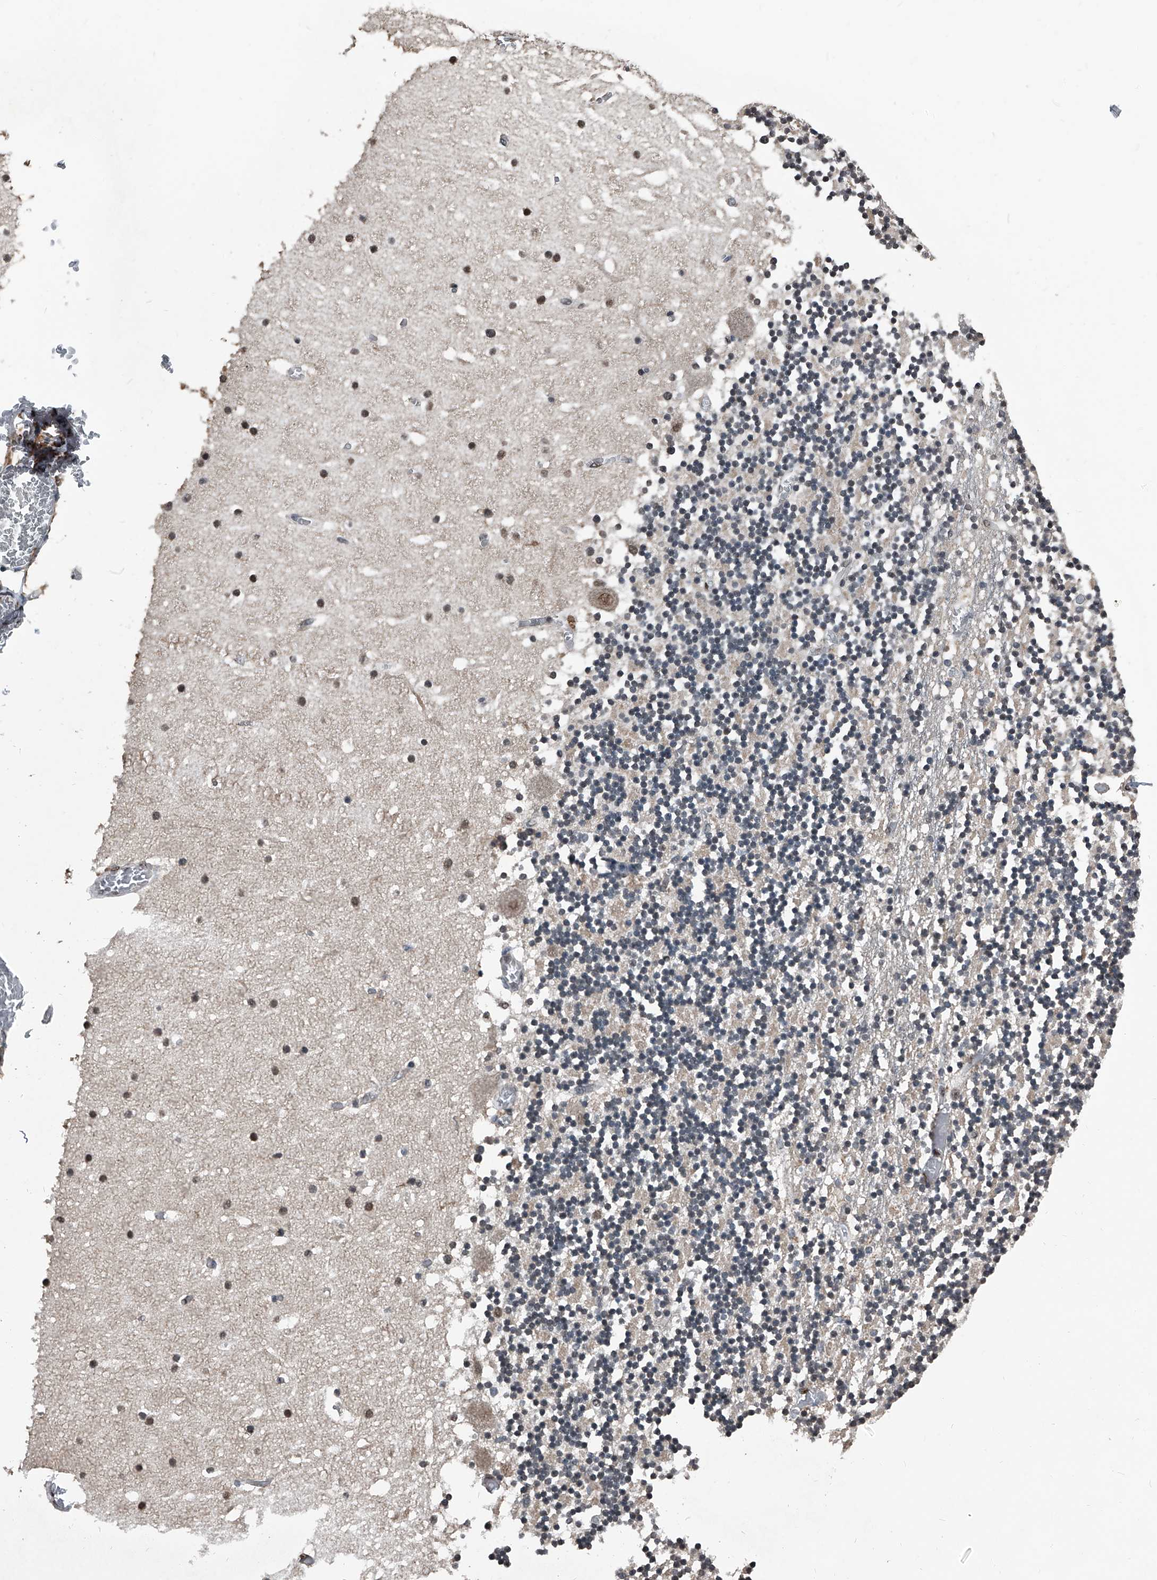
{"staining": {"intensity": "moderate", "quantity": "<25%", "location": "cytoplasmic/membranous"}, "tissue": "cerebellum", "cell_type": "Cells in granular layer", "image_type": "normal", "snomed": [{"axis": "morphology", "description": "Normal tissue, NOS"}, {"axis": "topography", "description": "Cerebellum"}], "caption": "Brown immunohistochemical staining in benign cerebellum shows moderate cytoplasmic/membranous staining in approximately <25% of cells in granular layer.", "gene": "FKBP5", "patient": {"sex": "female", "age": 28}}